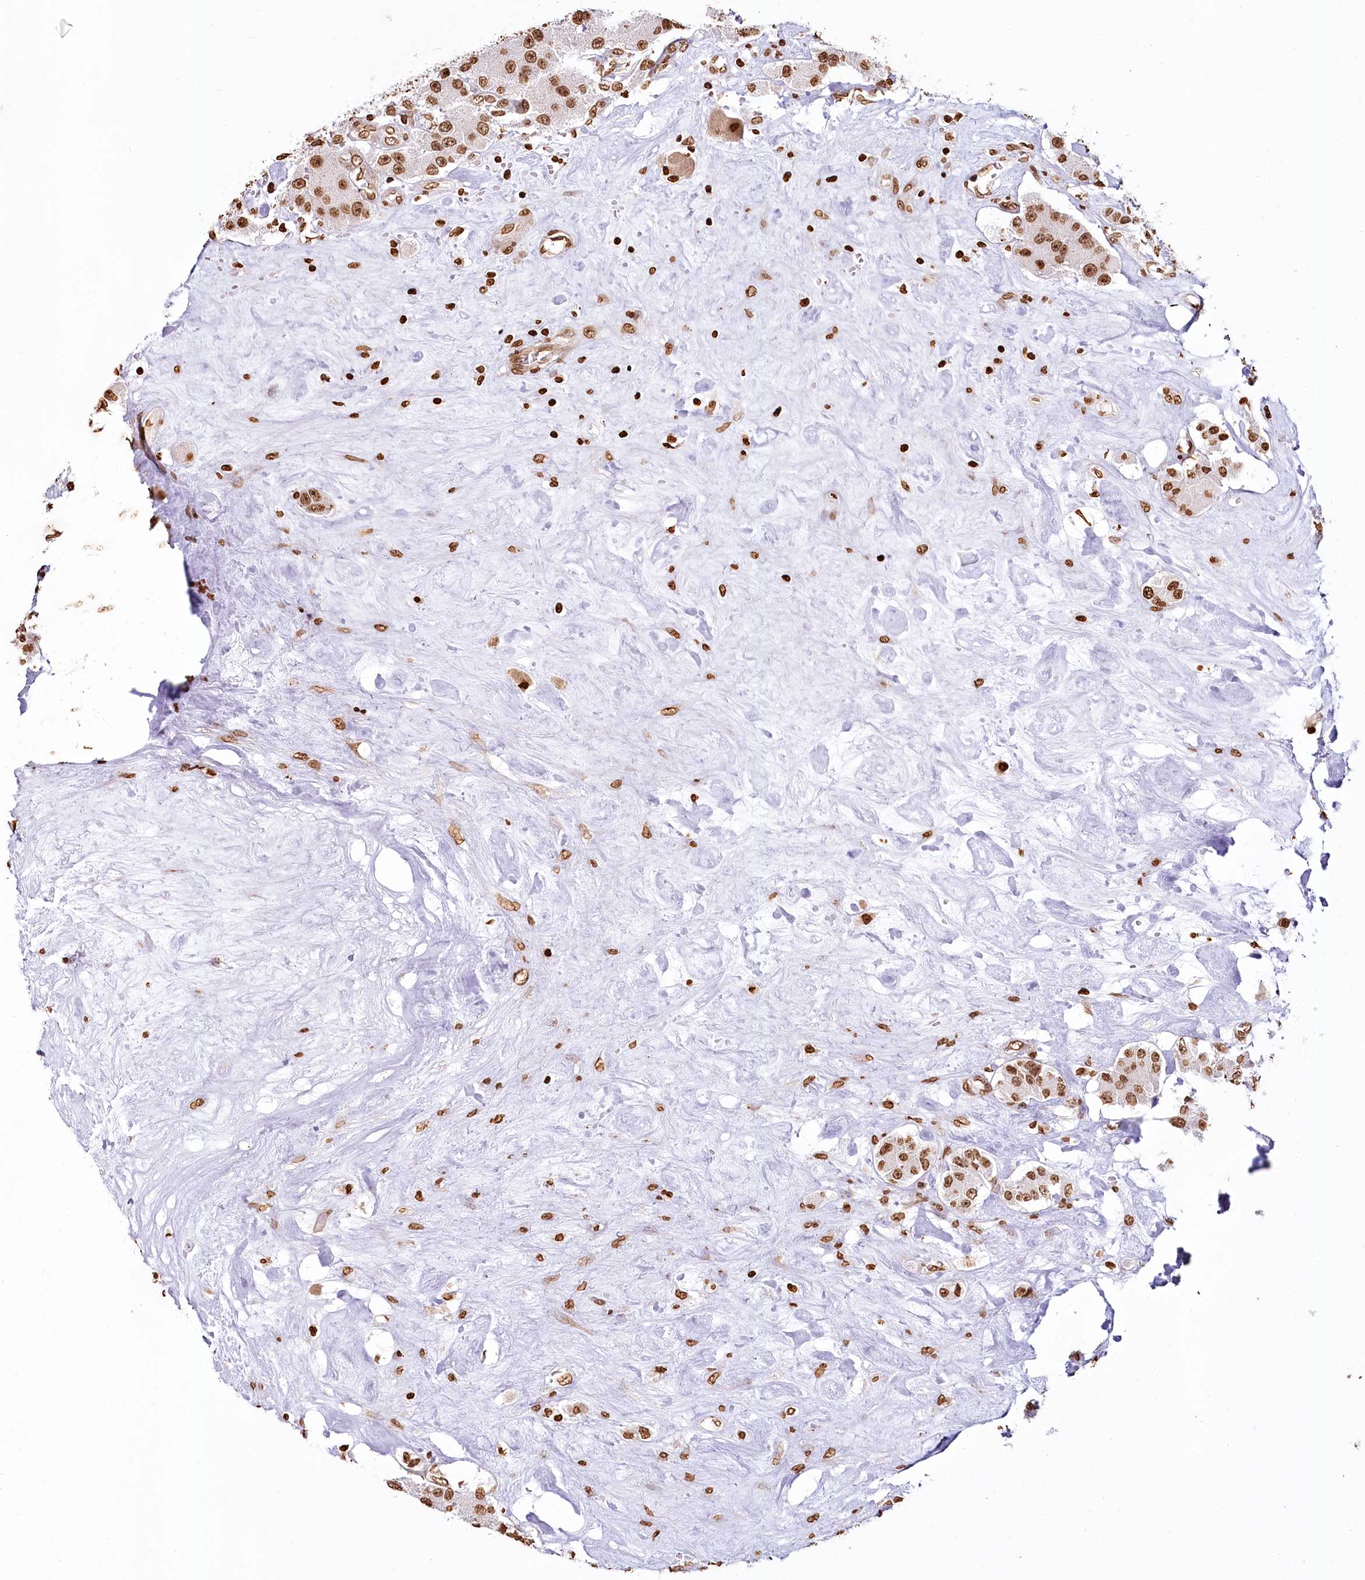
{"staining": {"intensity": "moderate", "quantity": ">75%", "location": "nuclear"}, "tissue": "carcinoid", "cell_type": "Tumor cells", "image_type": "cancer", "snomed": [{"axis": "morphology", "description": "Carcinoid, malignant, NOS"}, {"axis": "topography", "description": "Pancreas"}], "caption": "The image exhibits a brown stain indicating the presence of a protein in the nuclear of tumor cells in carcinoid.", "gene": "FAM13A", "patient": {"sex": "male", "age": 41}}